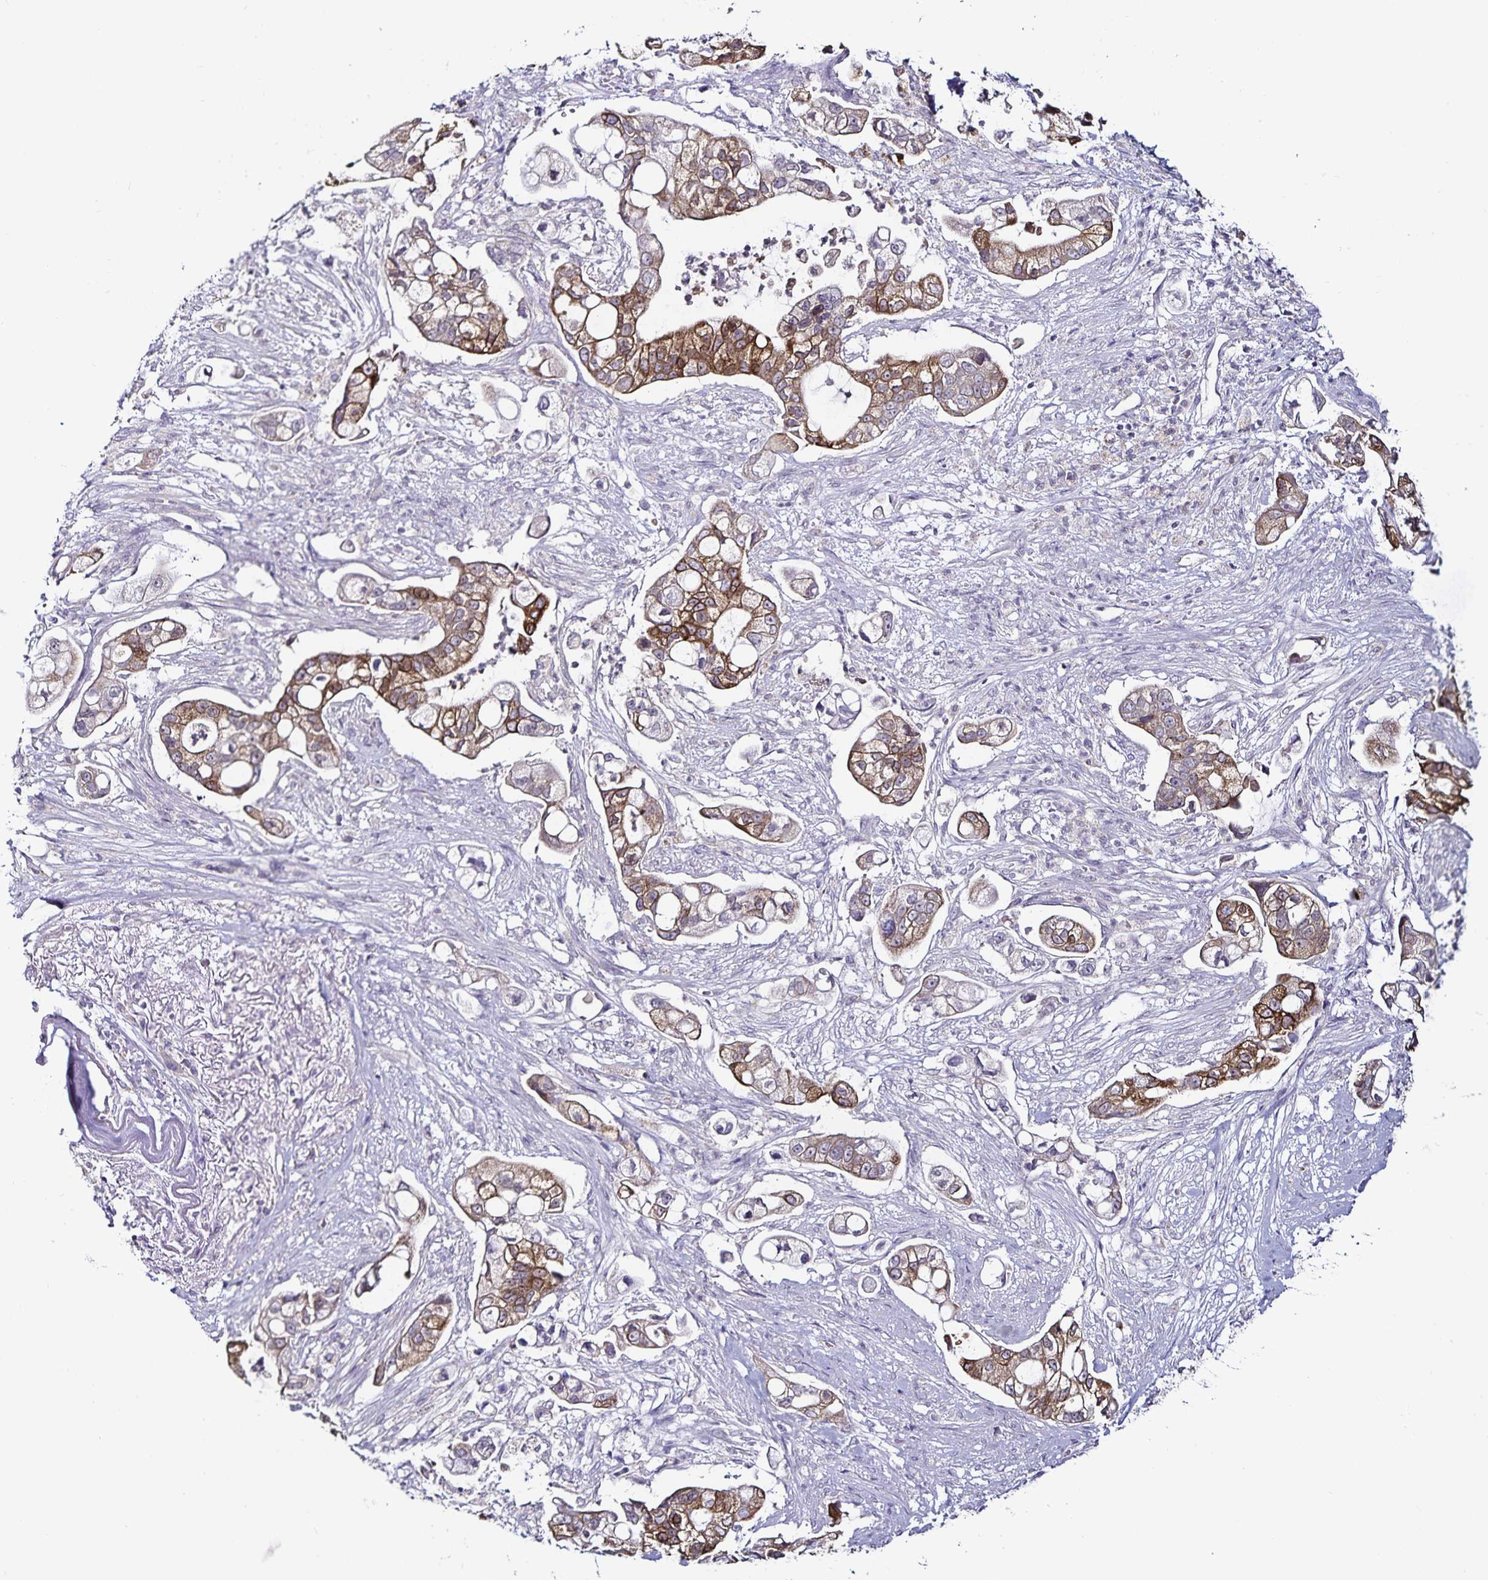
{"staining": {"intensity": "moderate", "quantity": ">75%", "location": "cytoplasmic/membranous"}, "tissue": "pancreatic cancer", "cell_type": "Tumor cells", "image_type": "cancer", "snomed": [{"axis": "morphology", "description": "Adenocarcinoma, NOS"}, {"axis": "topography", "description": "Pancreas"}], "caption": "Pancreatic adenocarcinoma tissue shows moderate cytoplasmic/membranous expression in about >75% of tumor cells, visualized by immunohistochemistry.", "gene": "ACSL5", "patient": {"sex": "female", "age": 69}}